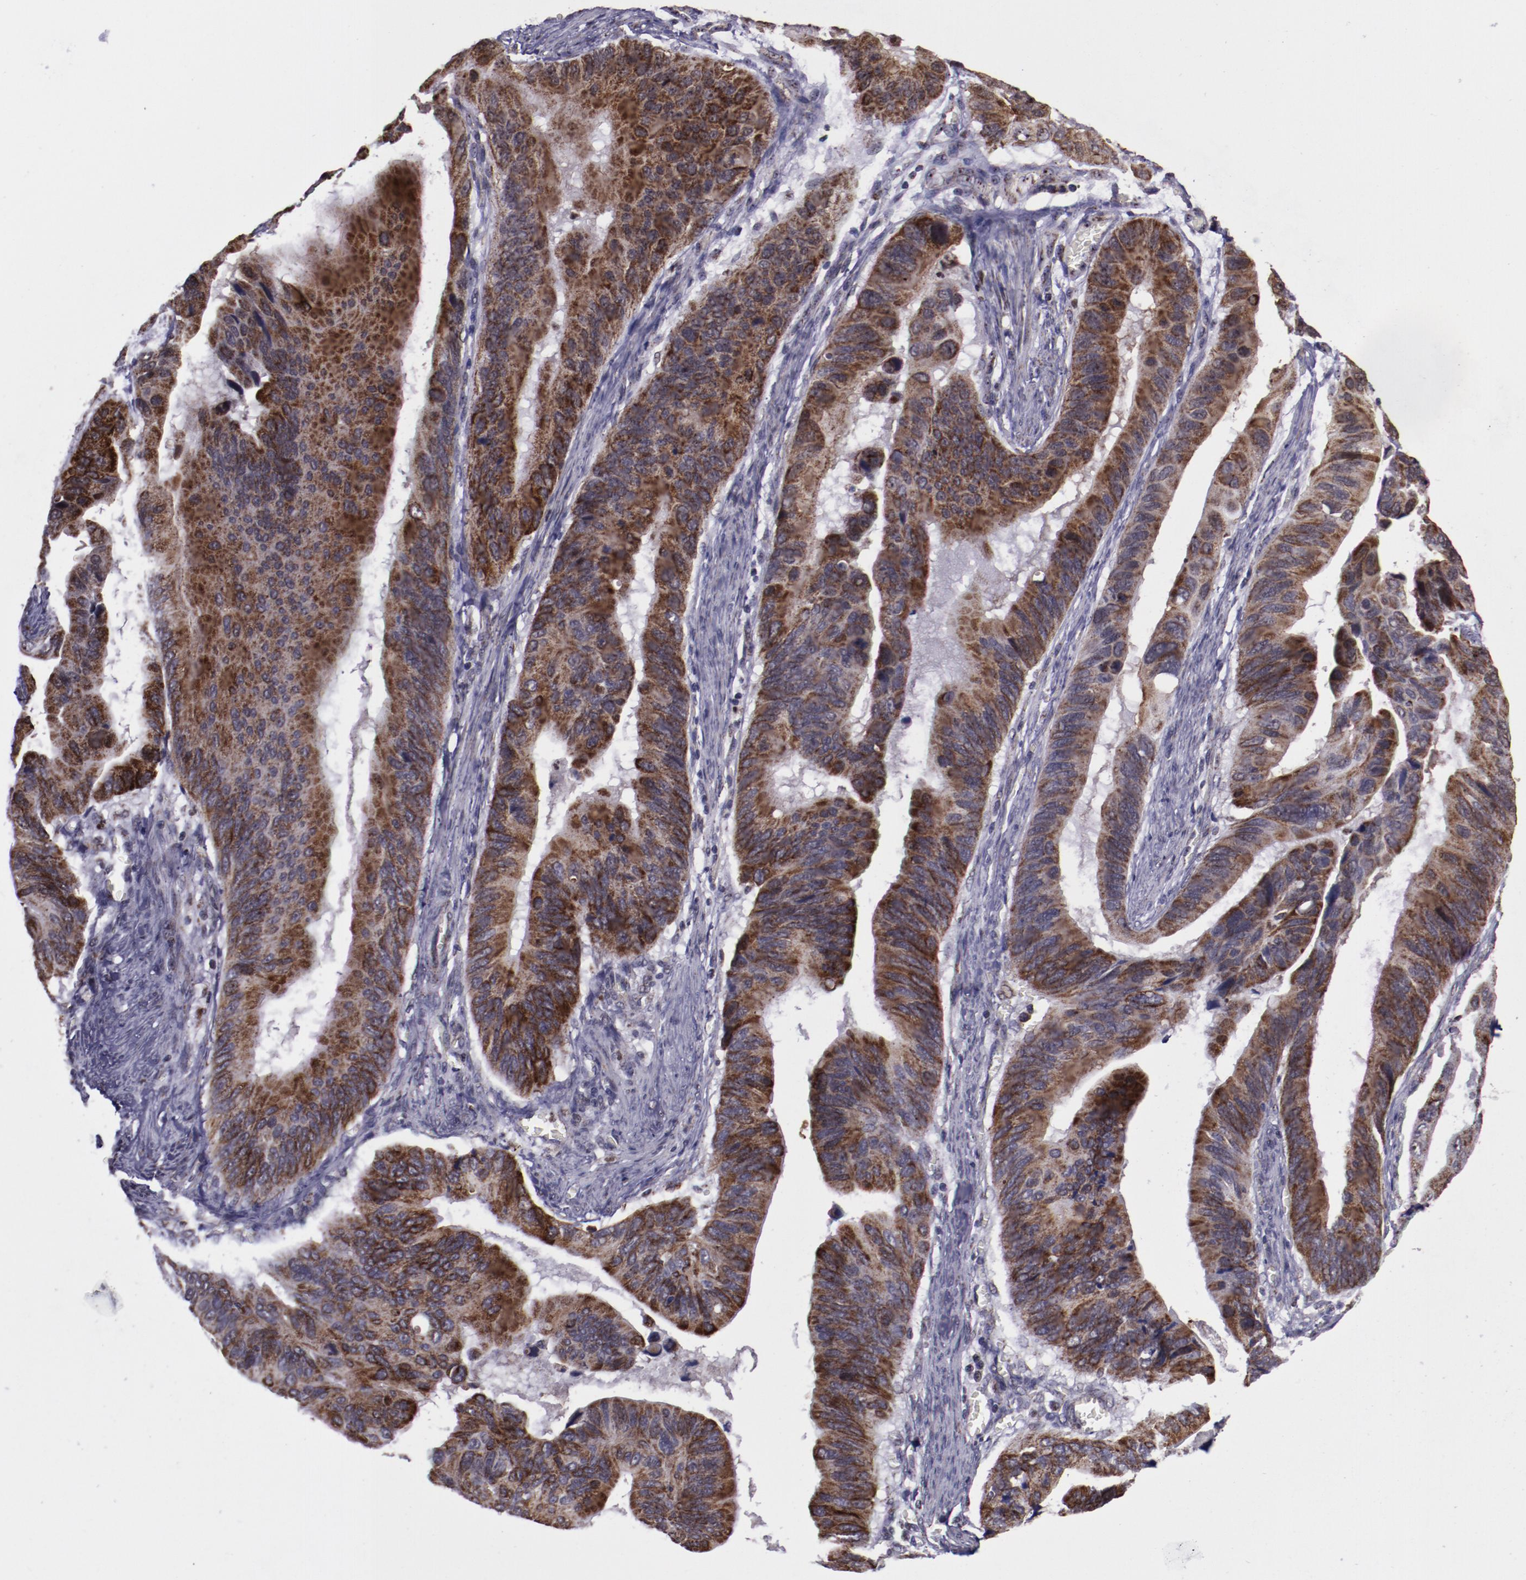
{"staining": {"intensity": "moderate", "quantity": ">75%", "location": "cytoplasmic/membranous"}, "tissue": "stomach cancer", "cell_type": "Tumor cells", "image_type": "cancer", "snomed": [{"axis": "morphology", "description": "Adenocarcinoma, NOS"}, {"axis": "topography", "description": "Stomach, upper"}], "caption": "An immunohistochemistry (IHC) micrograph of neoplastic tissue is shown. Protein staining in brown highlights moderate cytoplasmic/membranous positivity in stomach cancer within tumor cells.", "gene": "LONP1", "patient": {"sex": "male", "age": 80}}